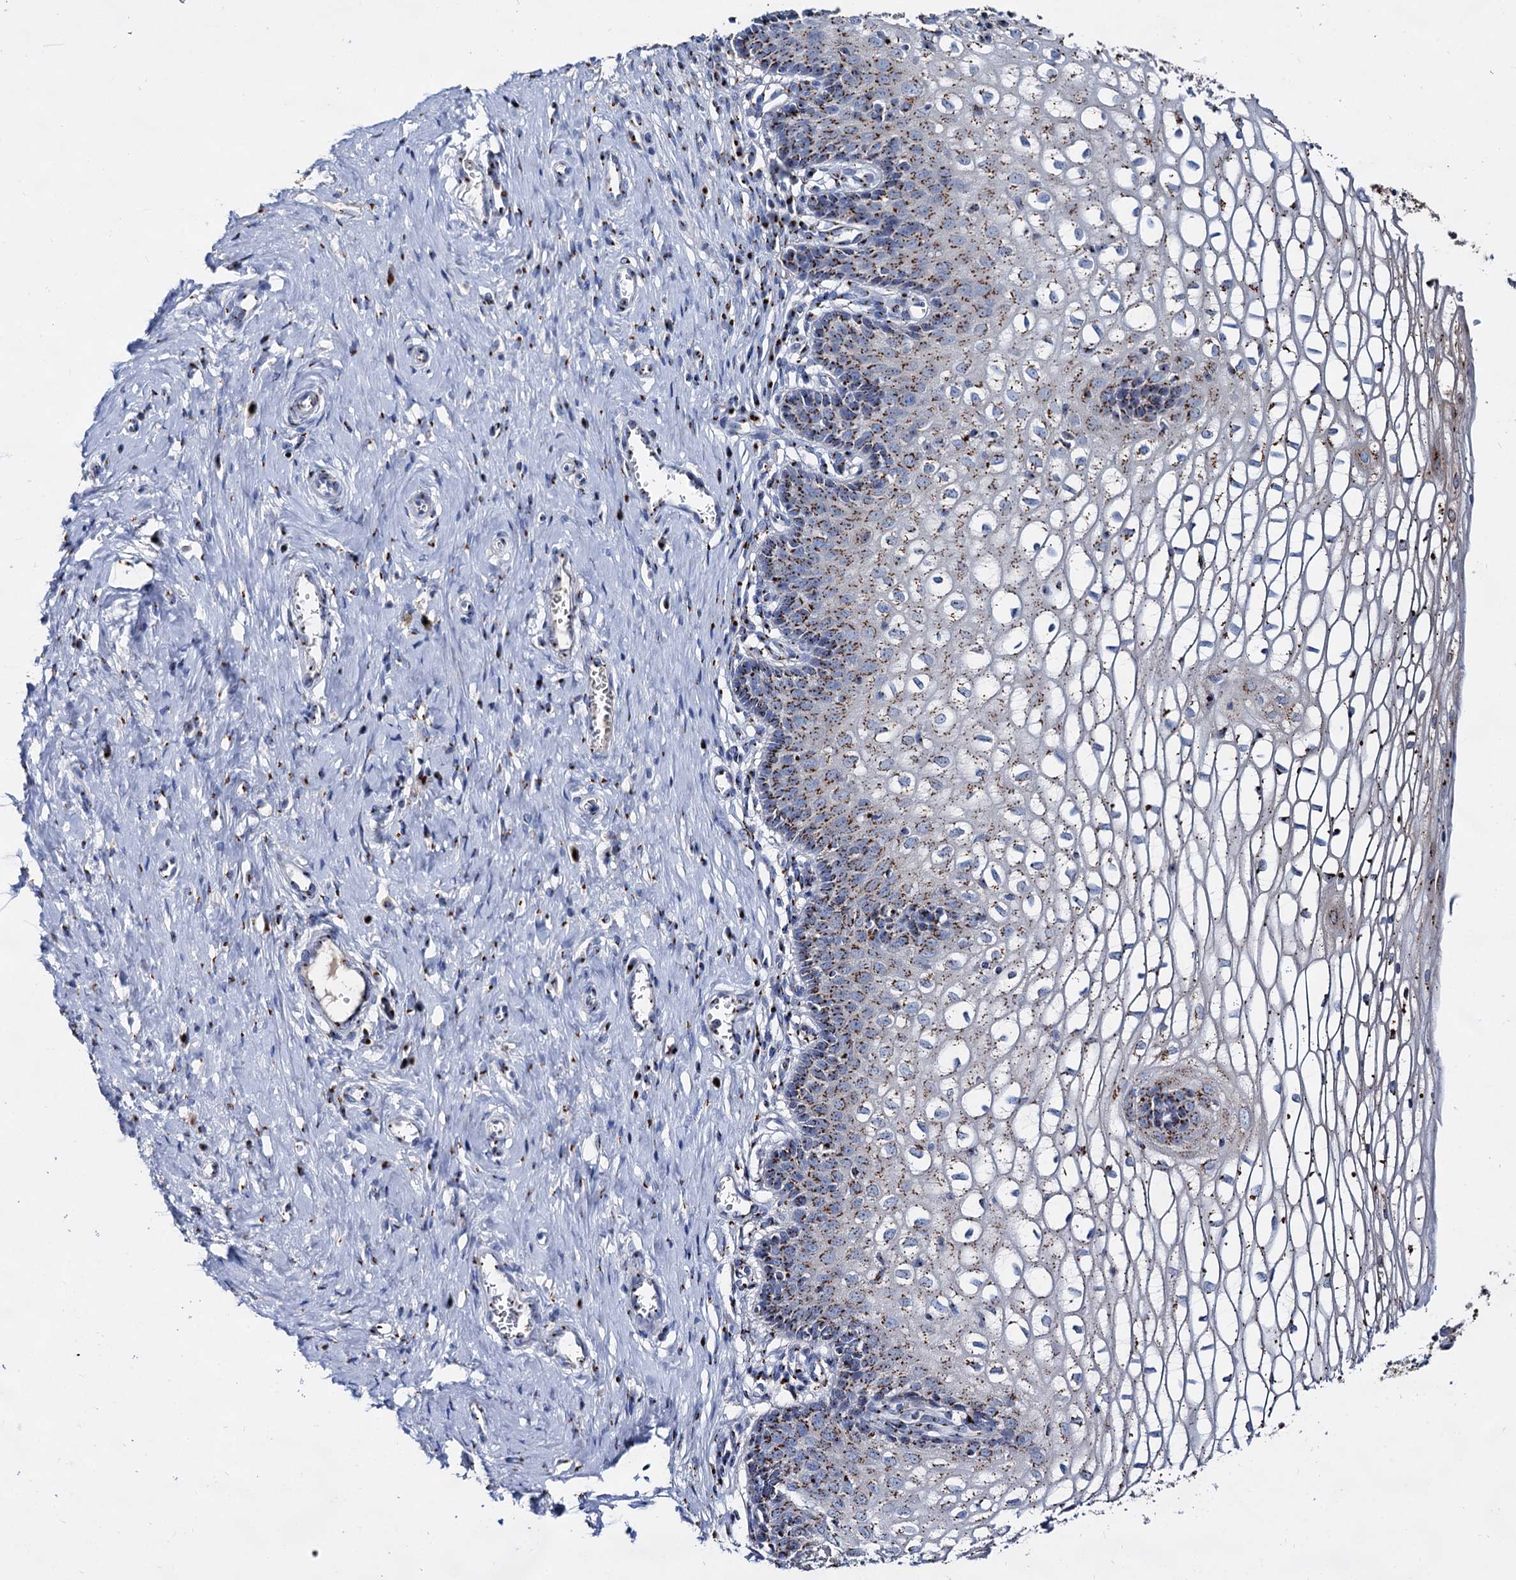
{"staining": {"intensity": "strong", "quantity": ">75%", "location": "cytoplasmic/membranous"}, "tissue": "cervix", "cell_type": "Glandular cells", "image_type": "normal", "snomed": [{"axis": "morphology", "description": "Normal tissue, NOS"}, {"axis": "morphology", "description": "Adenocarcinoma, NOS"}, {"axis": "topography", "description": "Cervix"}], "caption": "The micrograph displays a brown stain indicating the presence of a protein in the cytoplasmic/membranous of glandular cells in cervix. The protein is stained brown, and the nuclei are stained in blue (DAB (3,3'-diaminobenzidine) IHC with brightfield microscopy, high magnification).", "gene": "TM9SF3", "patient": {"sex": "female", "age": 29}}